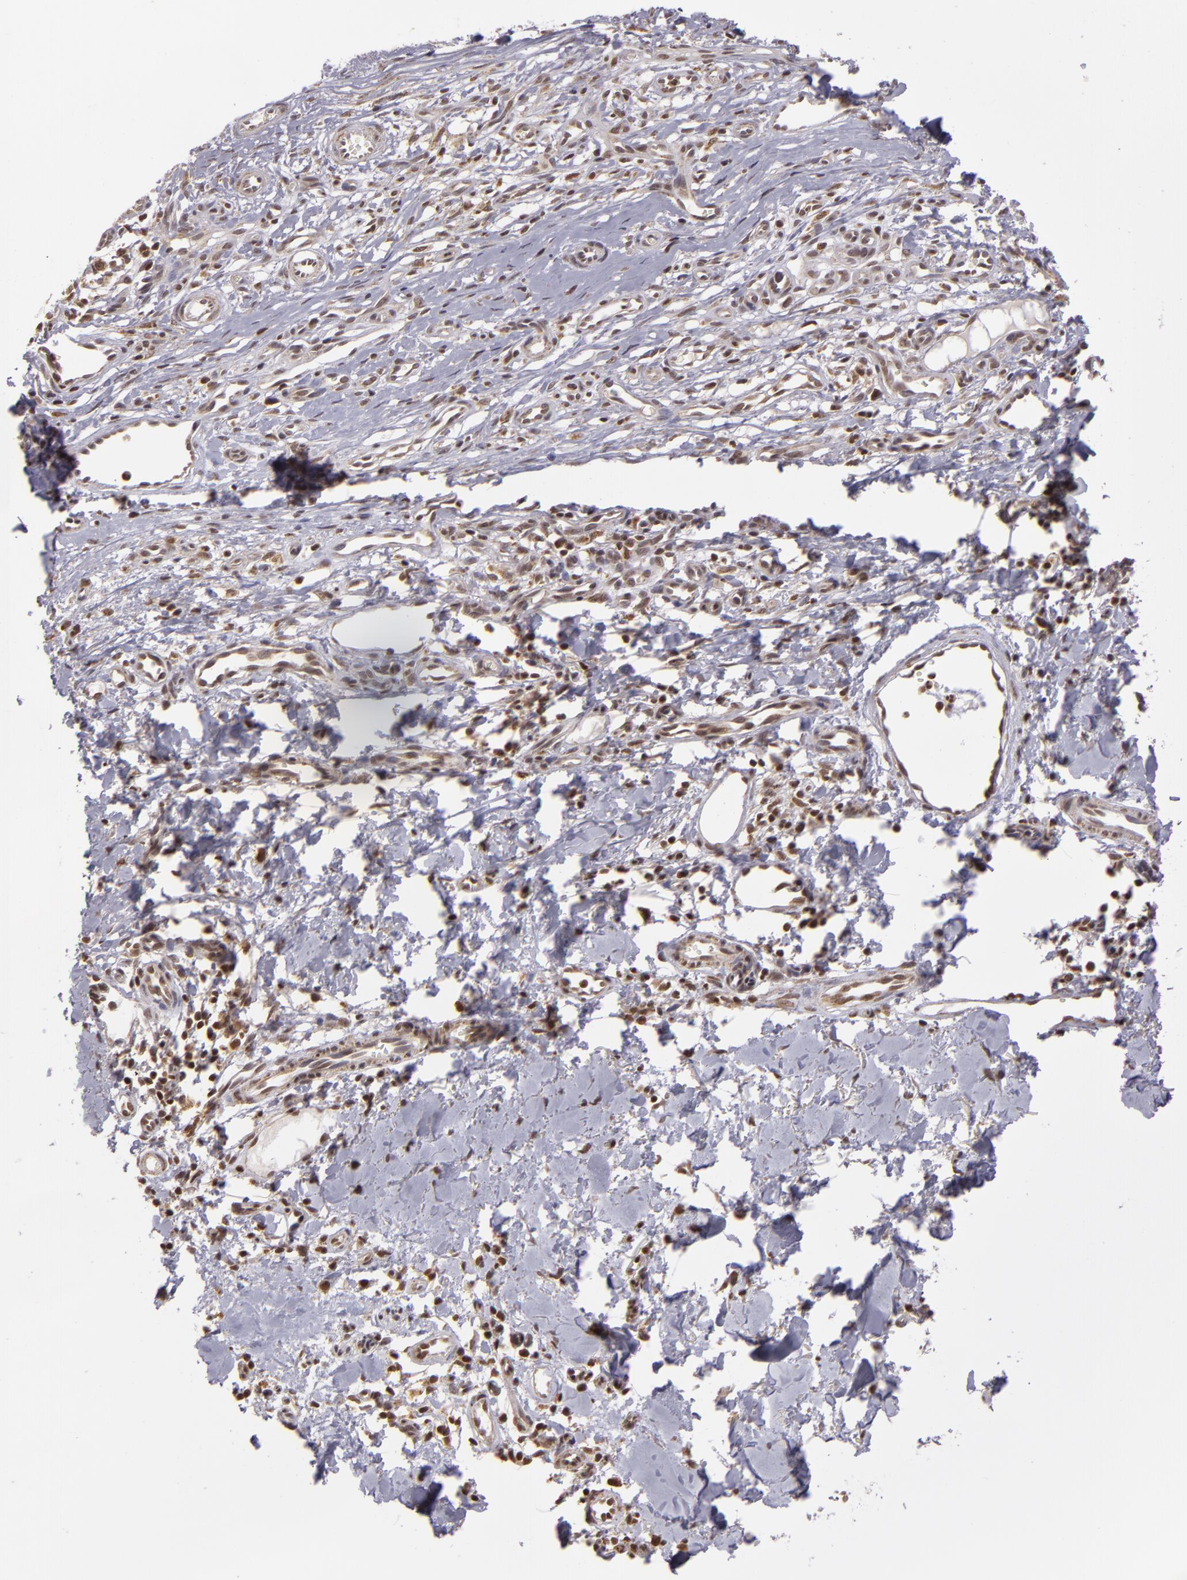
{"staining": {"intensity": "moderate", "quantity": ">75%", "location": "nuclear"}, "tissue": "skin cancer", "cell_type": "Tumor cells", "image_type": "cancer", "snomed": [{"axis": "morphology", "description": "Basal cell carcinoma"}, {"axis": "topography", "description": "Skin"}], "caption": "High-power microscopy captured an IHC photomicrograph of skin cancer, revealing moderate nuclear staining in approximately >75% of tumor cells.", "gene": "MXD1", "patient": {"sex": "male", "age": 75}}